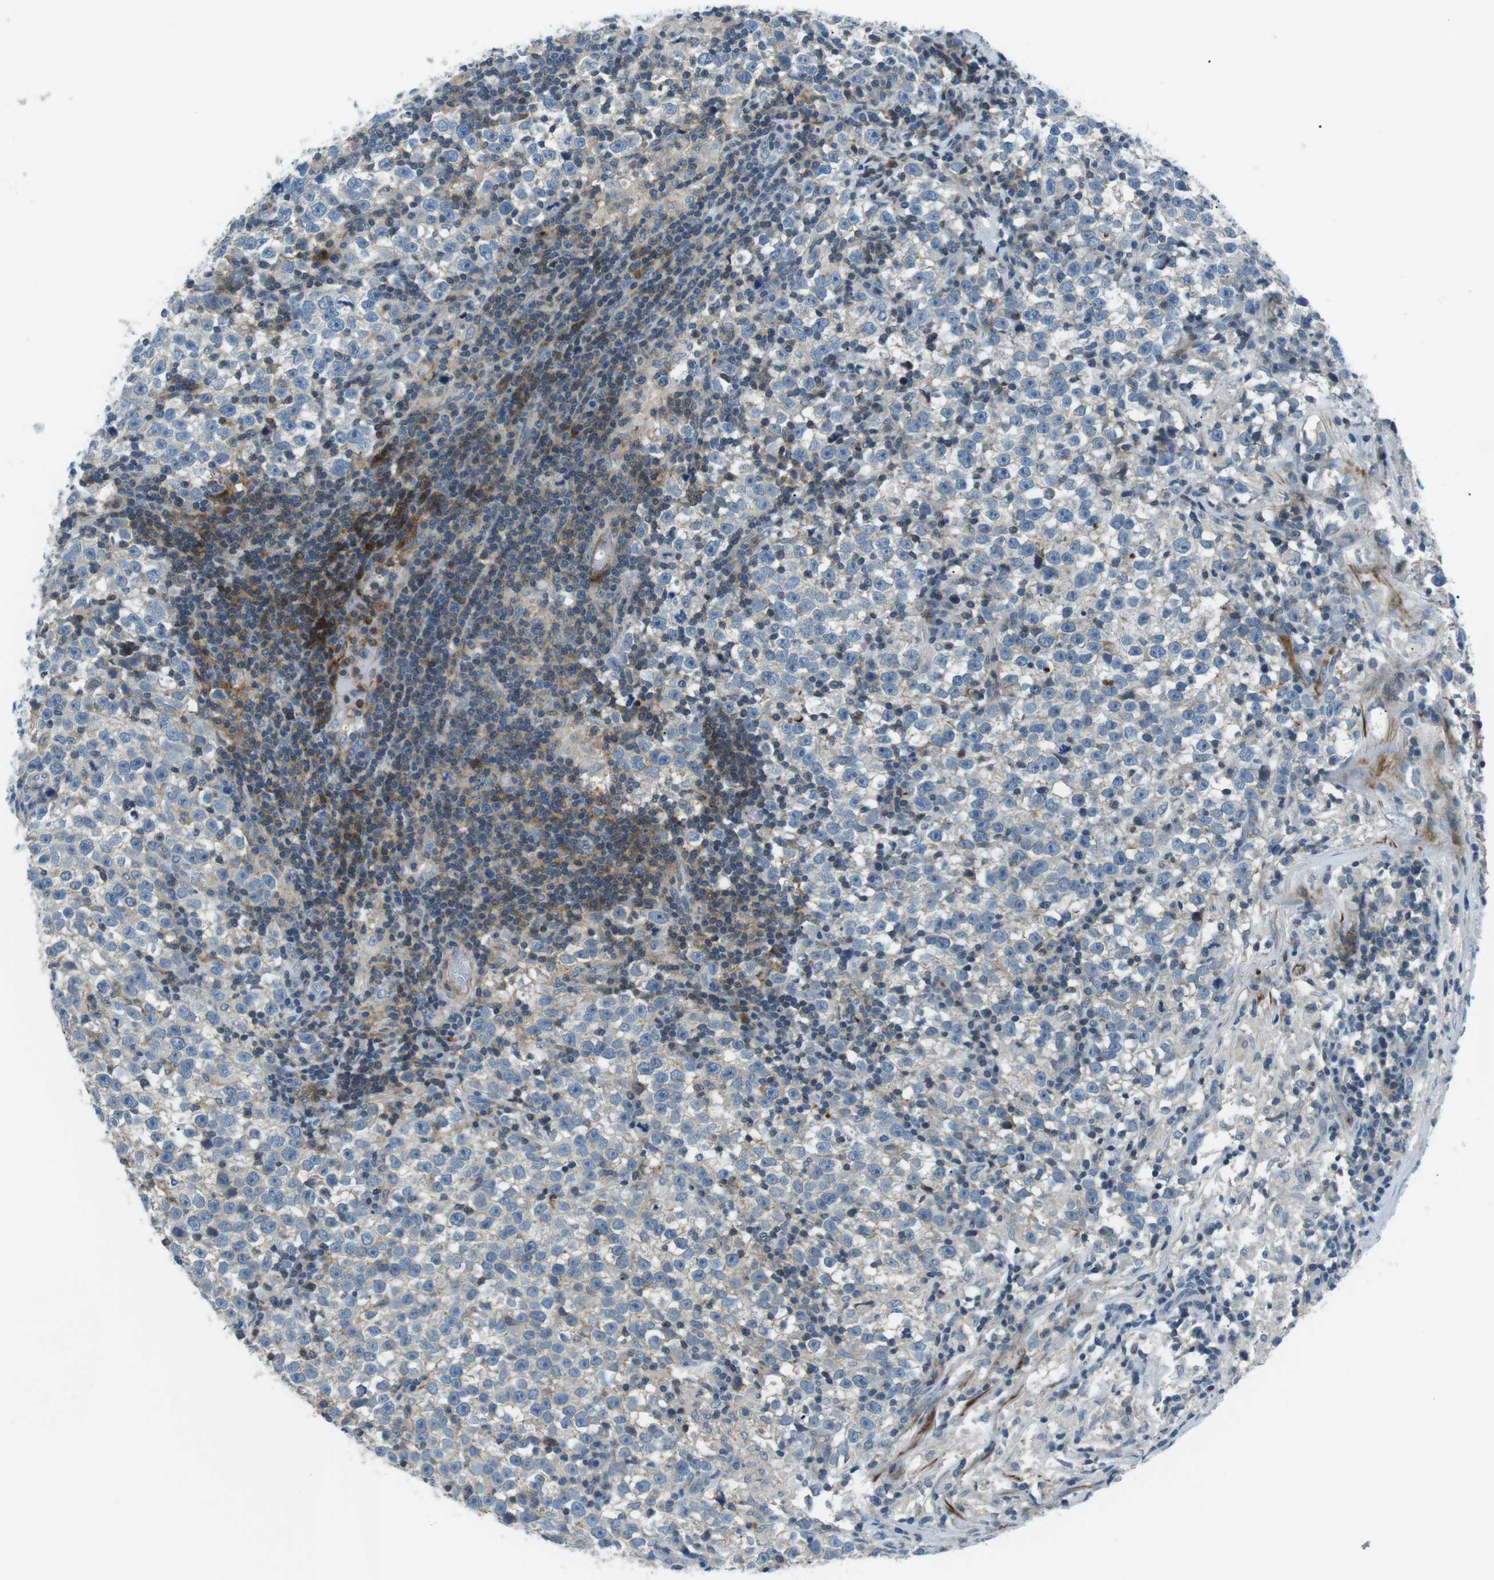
{"staining": {"intensity": "negative", "quantity": "none", "location": "none"}, "tissue": "testis cancer", "cell_type": "Tumor cells", "image_type": "cancer", "snomed": [{"axis": "morphology", "description": "Seminoma, NOS"}, {"axis": "topography", "description": "Testis"}], "caption": "A photomicrograph of human seminoma (testis) is negative for staining in tumor cells.", "gene": "ARVCF", "patient": {"sex": "male", "age": 43}}